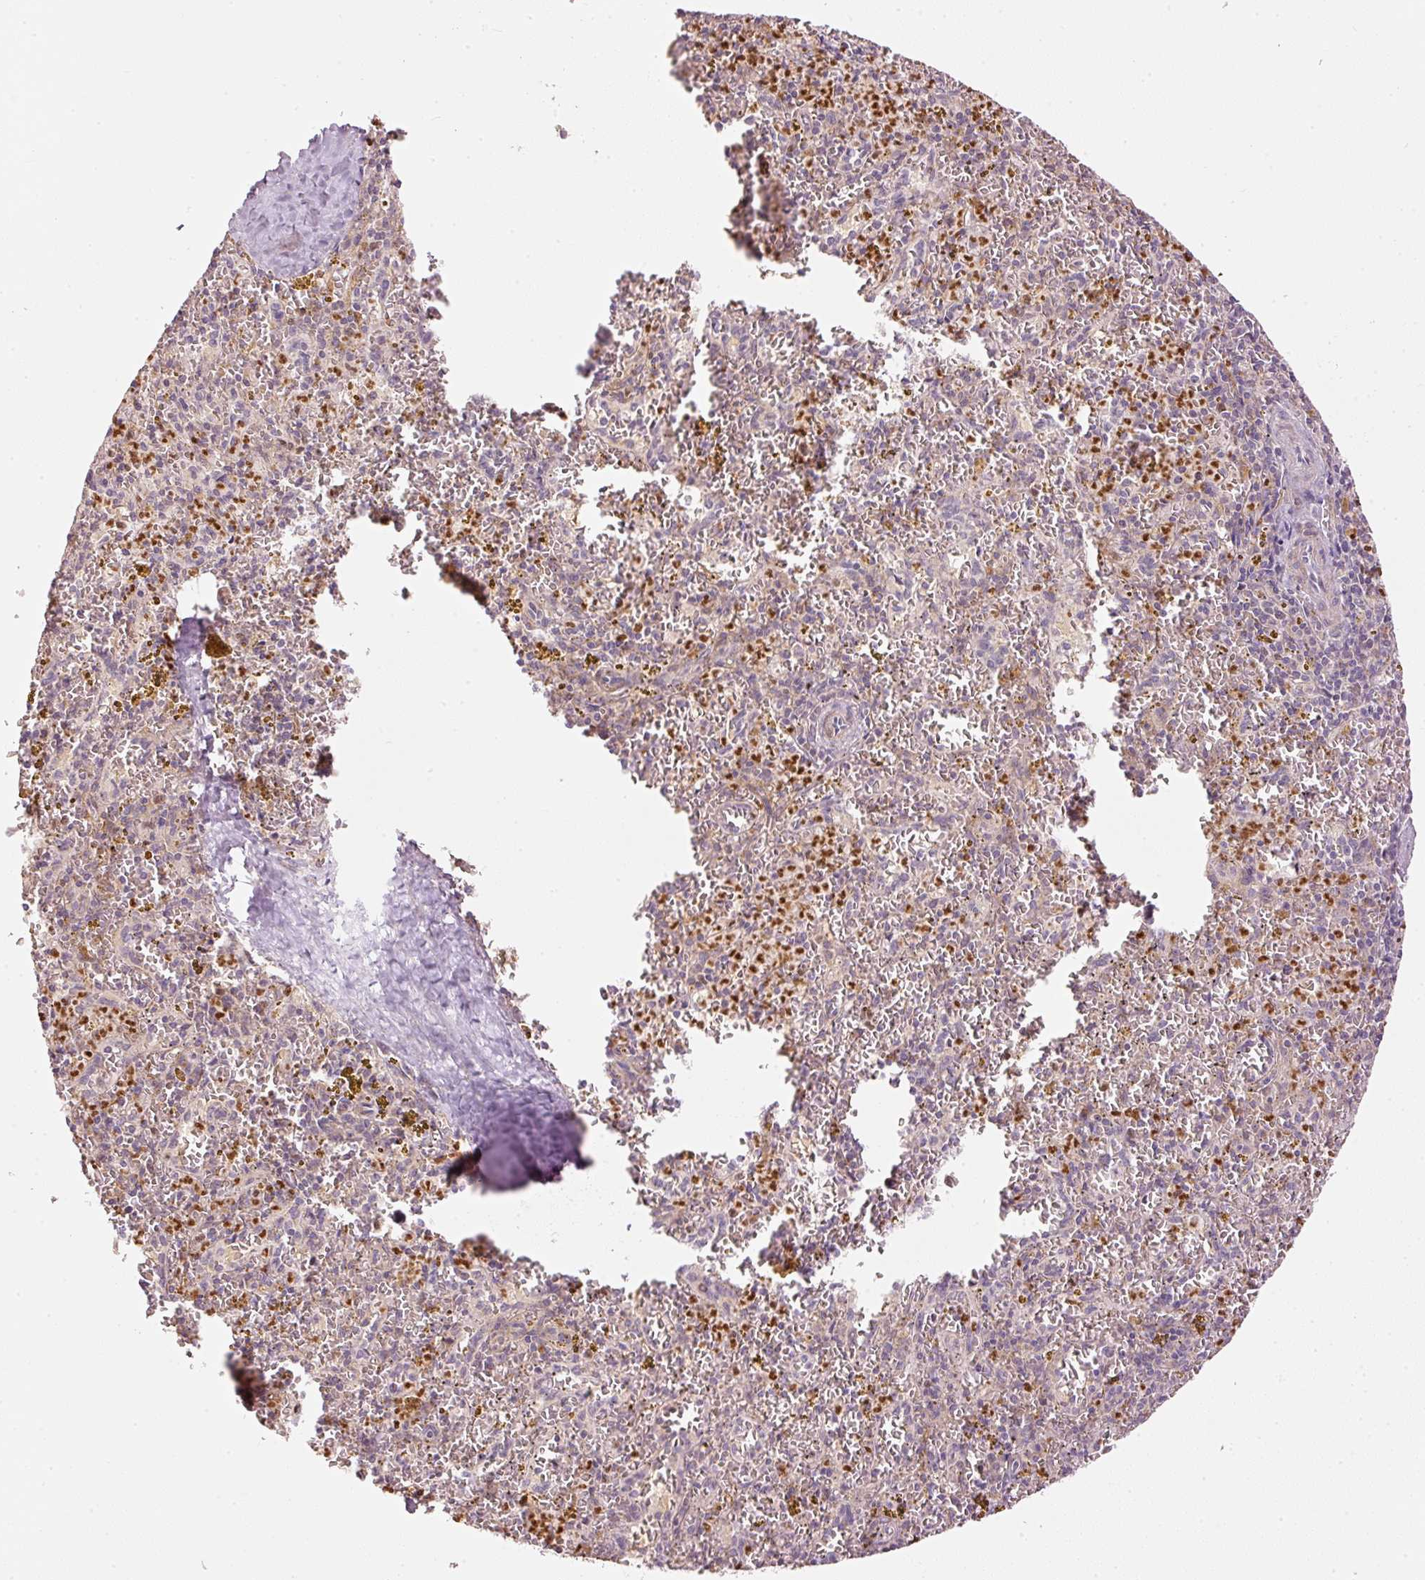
{"staining": {"intensity": "weak", "quantity": "25%-75%", "location": "nuclear"}, "tissue": "spleen", "cell_type": "Cells in red pulp", "image_type": "normal", "snomed": [{"axis": "morphology", "description": "Normal tissue, NOS"}, {"axis": "topography", "description": "Spleen"}], "caption": "Brown immunohistochemical staining in benign human spleen shows weak nuclear expression in about 25%-75% of cells in red pulp. (DAB IHC with brightfield microscopy, high magnification).", "gene": "MTHFD1L", "patient": {"sex": "male", "age": 57}}